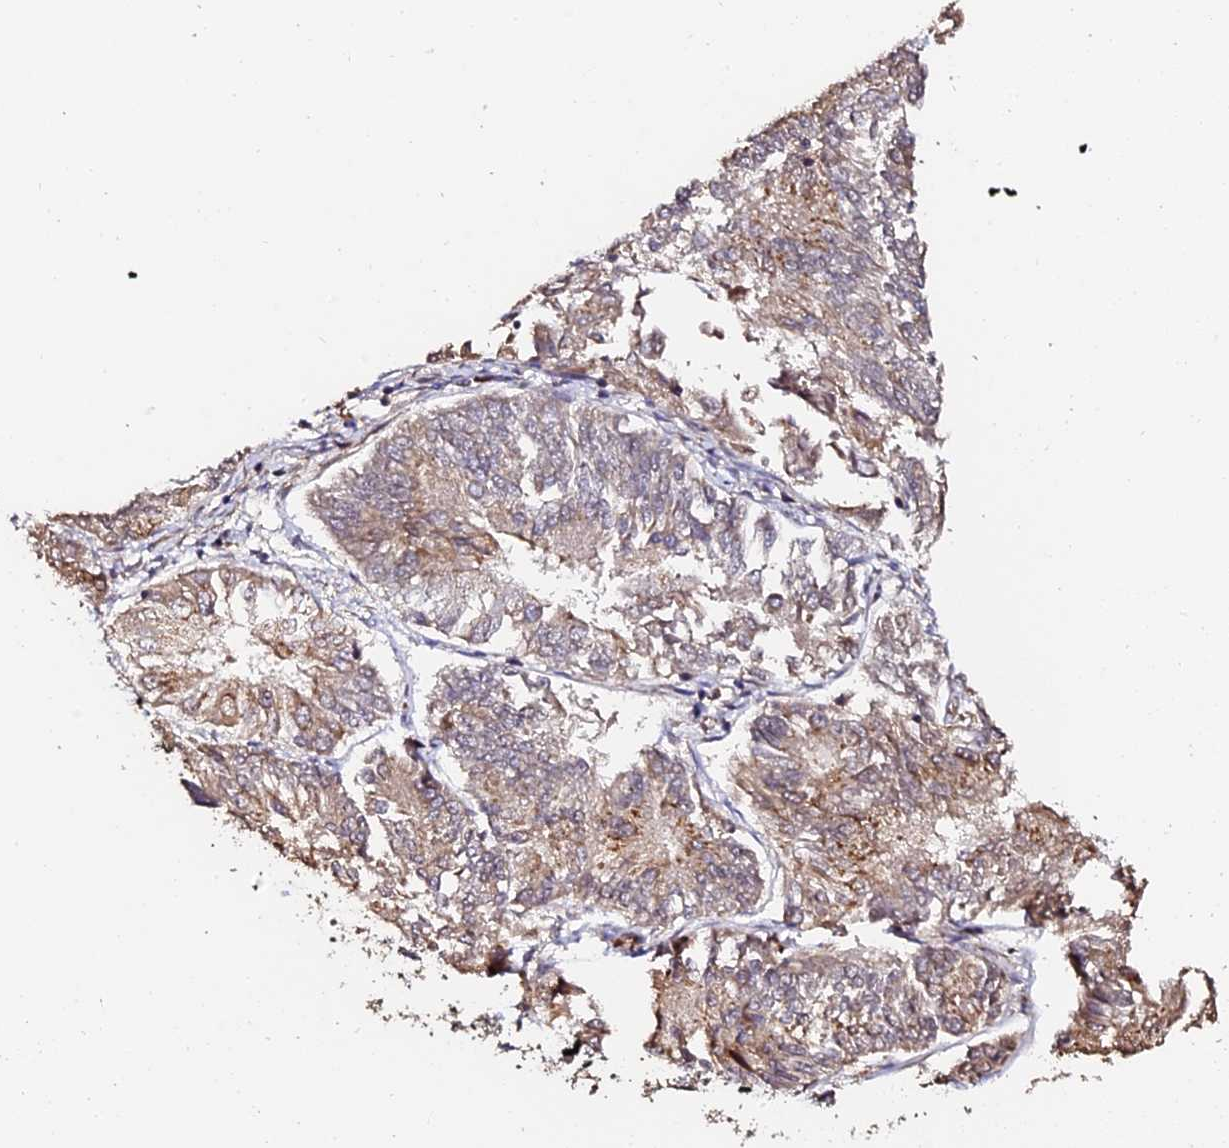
{"staining": {"intensity": "weak", "quantity": "25%-75%", "location": "cytoplasmic/membranous"}, "tissue": "endometrial cancer", "cell_type": "Tumor cells", "image_type": "cancer", "snomed": [{"axis": "morphology", "description": "Adenocarcinoma, NOS"}, {"axis": "topography", "description": "Endometrium"}], "caption": "Immunohistochemical staining of adenocarcinoma (endometrial) reveals low levels of weak cytoplasmic/membranous staining in about 25%-75% of tumor cells. Using DAB (3,3'-diaminobenzidine) (brown) and hematoxylin (blue) stains, captured at high magnification using brightfield microscopy.", "gene": "TDO2", "patient": {"sex": "female", "age": 58}}